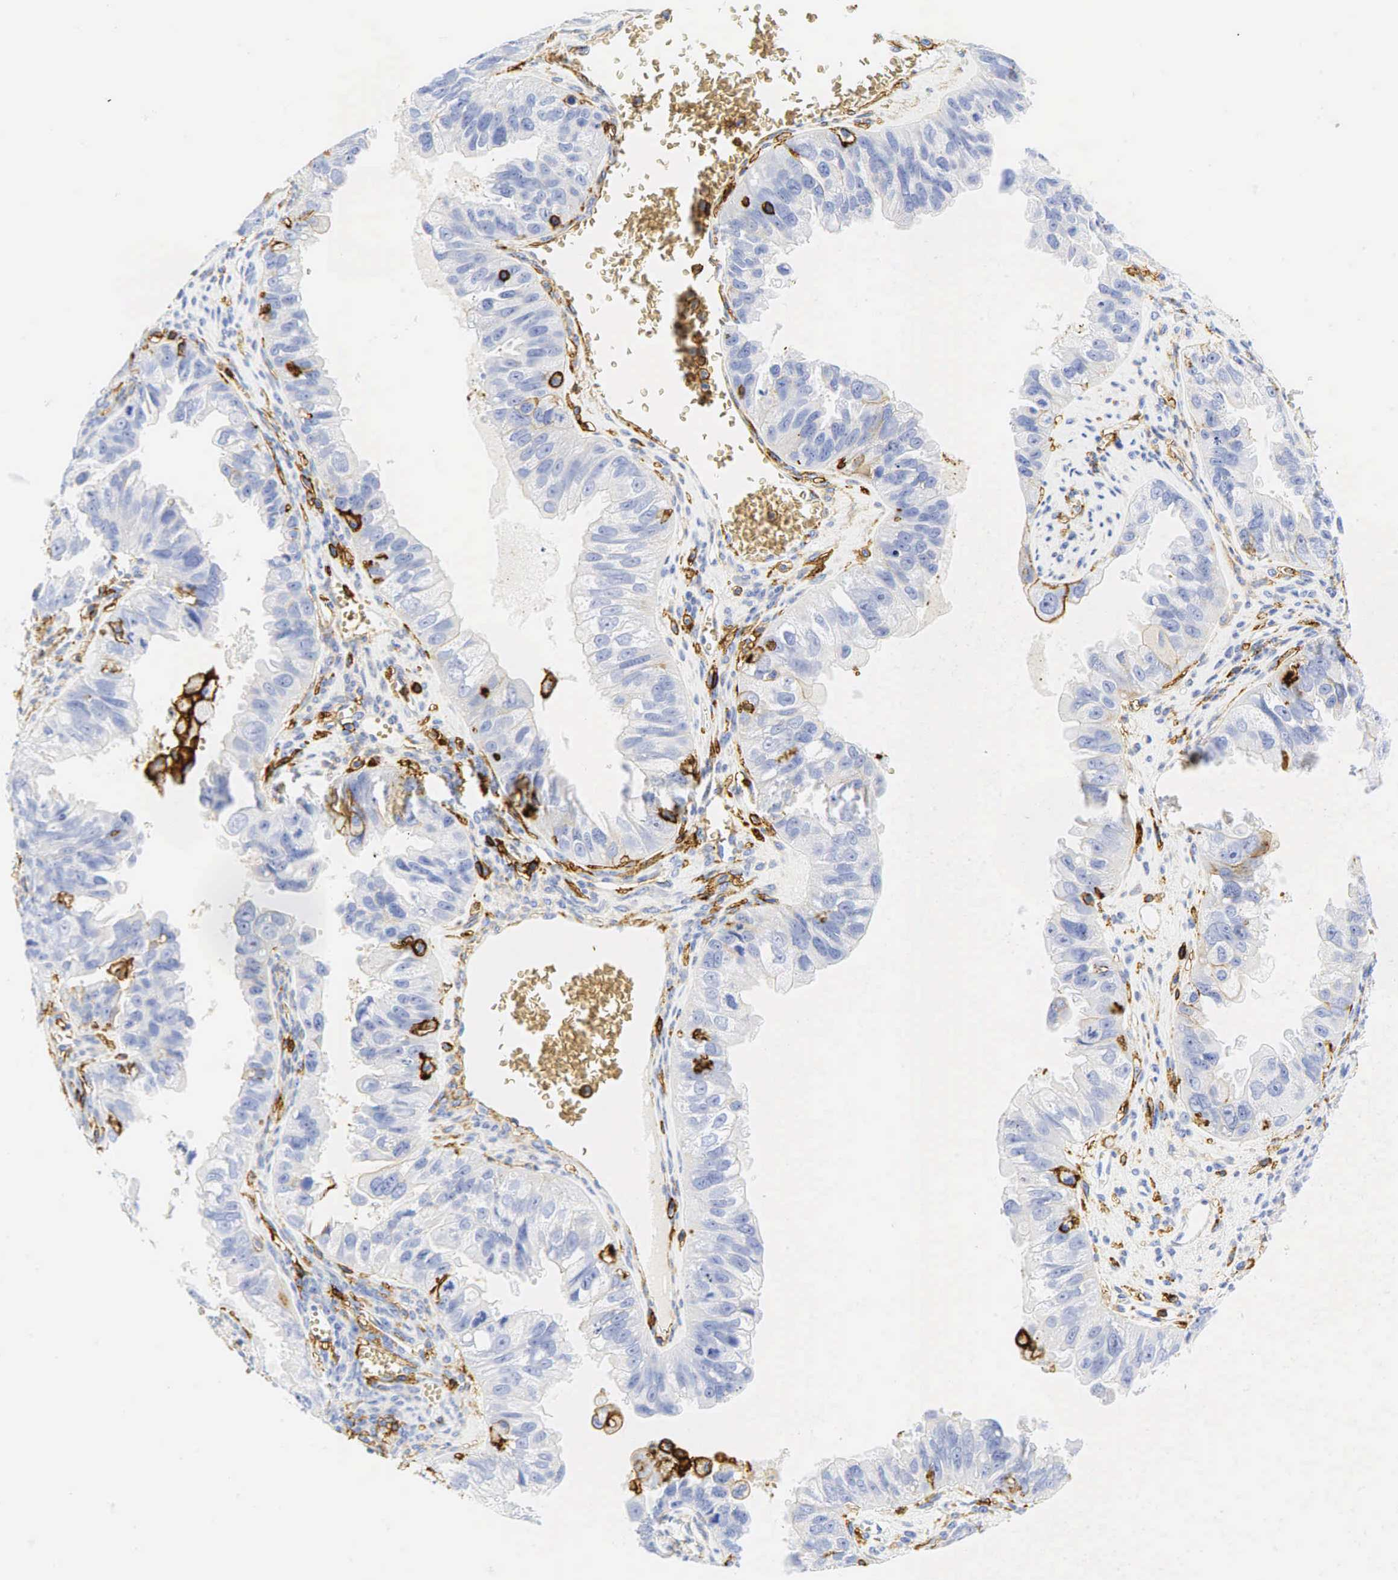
{"staining": {"intensity": "moderate", "quantity": "<25%", "location": "cytoplasmic/membranous"}, "tissue": "ovarian cancer", "cell_type": "Tumor cells", "image_type": "cancer", "snomed": [{"axis": "morphology", "description": "Carcinoma, endometroid"}, {"axis": "topography", "description": "Ovary"}], "caption": "Protein analysis of ovarian cancer (endometroid carcinoma) tissue demonstrates moderate cytoplasmic/membranous staining in about <25% of tumor cells. The staining is performed using DAB brown chromogen to label protein expression. The nuclei are counter-stained blue using hematoxylin.", "gene": "CD44", "patient": {"sex": "female", "age": 85}}